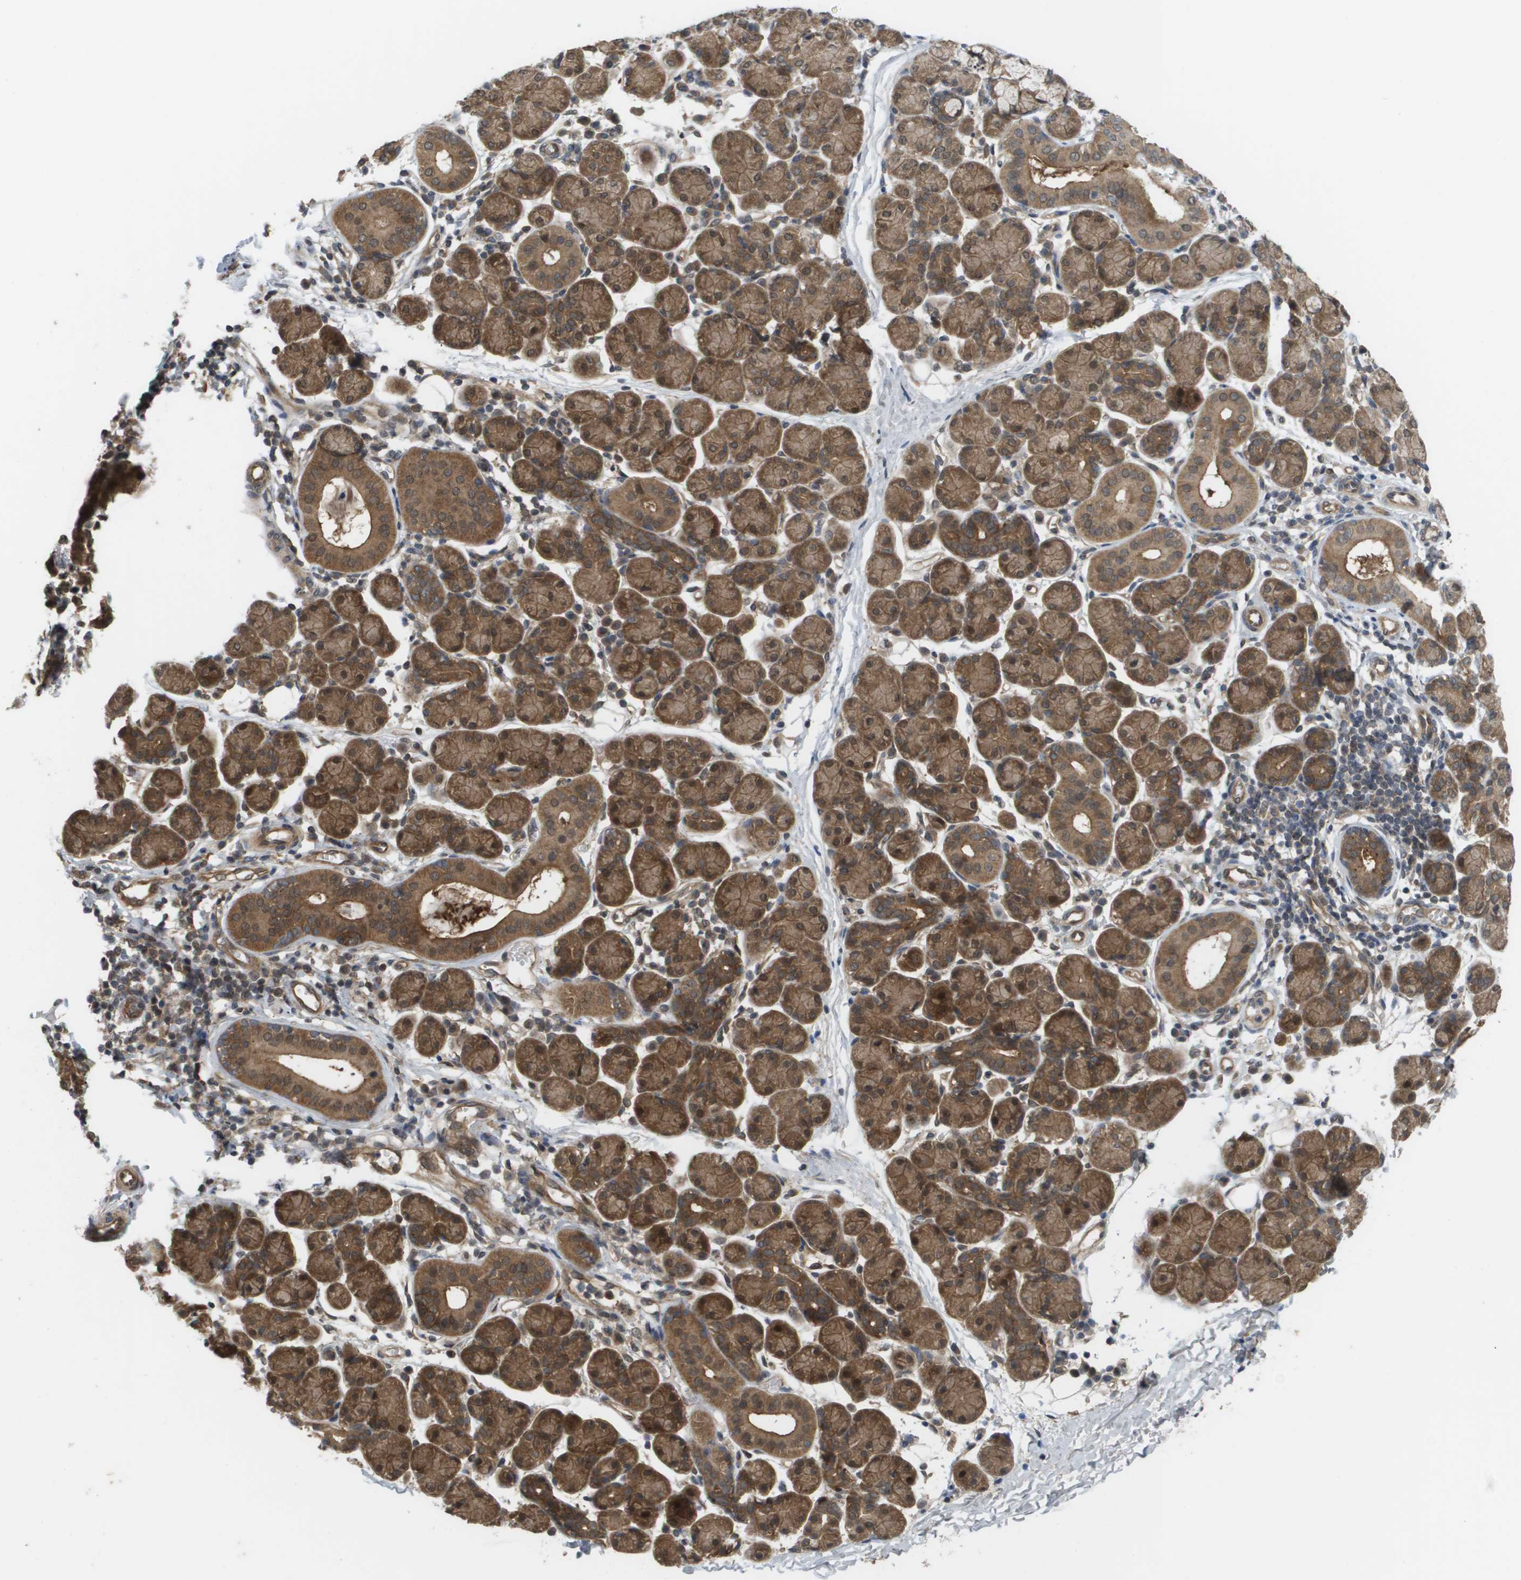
{"staining": {"intensity": "moderate", "quantity": ">75%", "location": "cytoplasmic/membranous,nuclear"}, "tissue": "salivary gland", "cell_type": "Glandular cells", "image_type": "normal", "snomed": [{"axis": "morphology", "description": "Normal tissue, NOS"}, {"axis": "morphology", "description": "Inflammation, NOS"}, {"axis": "topography", "description": "Lymph node"}, {"axis": "topography", "description": "Salivary gland"}], "caption": "DAB immunohistochemical staining of normal salivary gland demonstrates moderate cytoplasmic/membranous,nuclear protein staining in about >75% of glandular cells. Nuclei are stained in blue.", "gene": "CTPS2", "patient": {"sex": "male", "age": 3}}